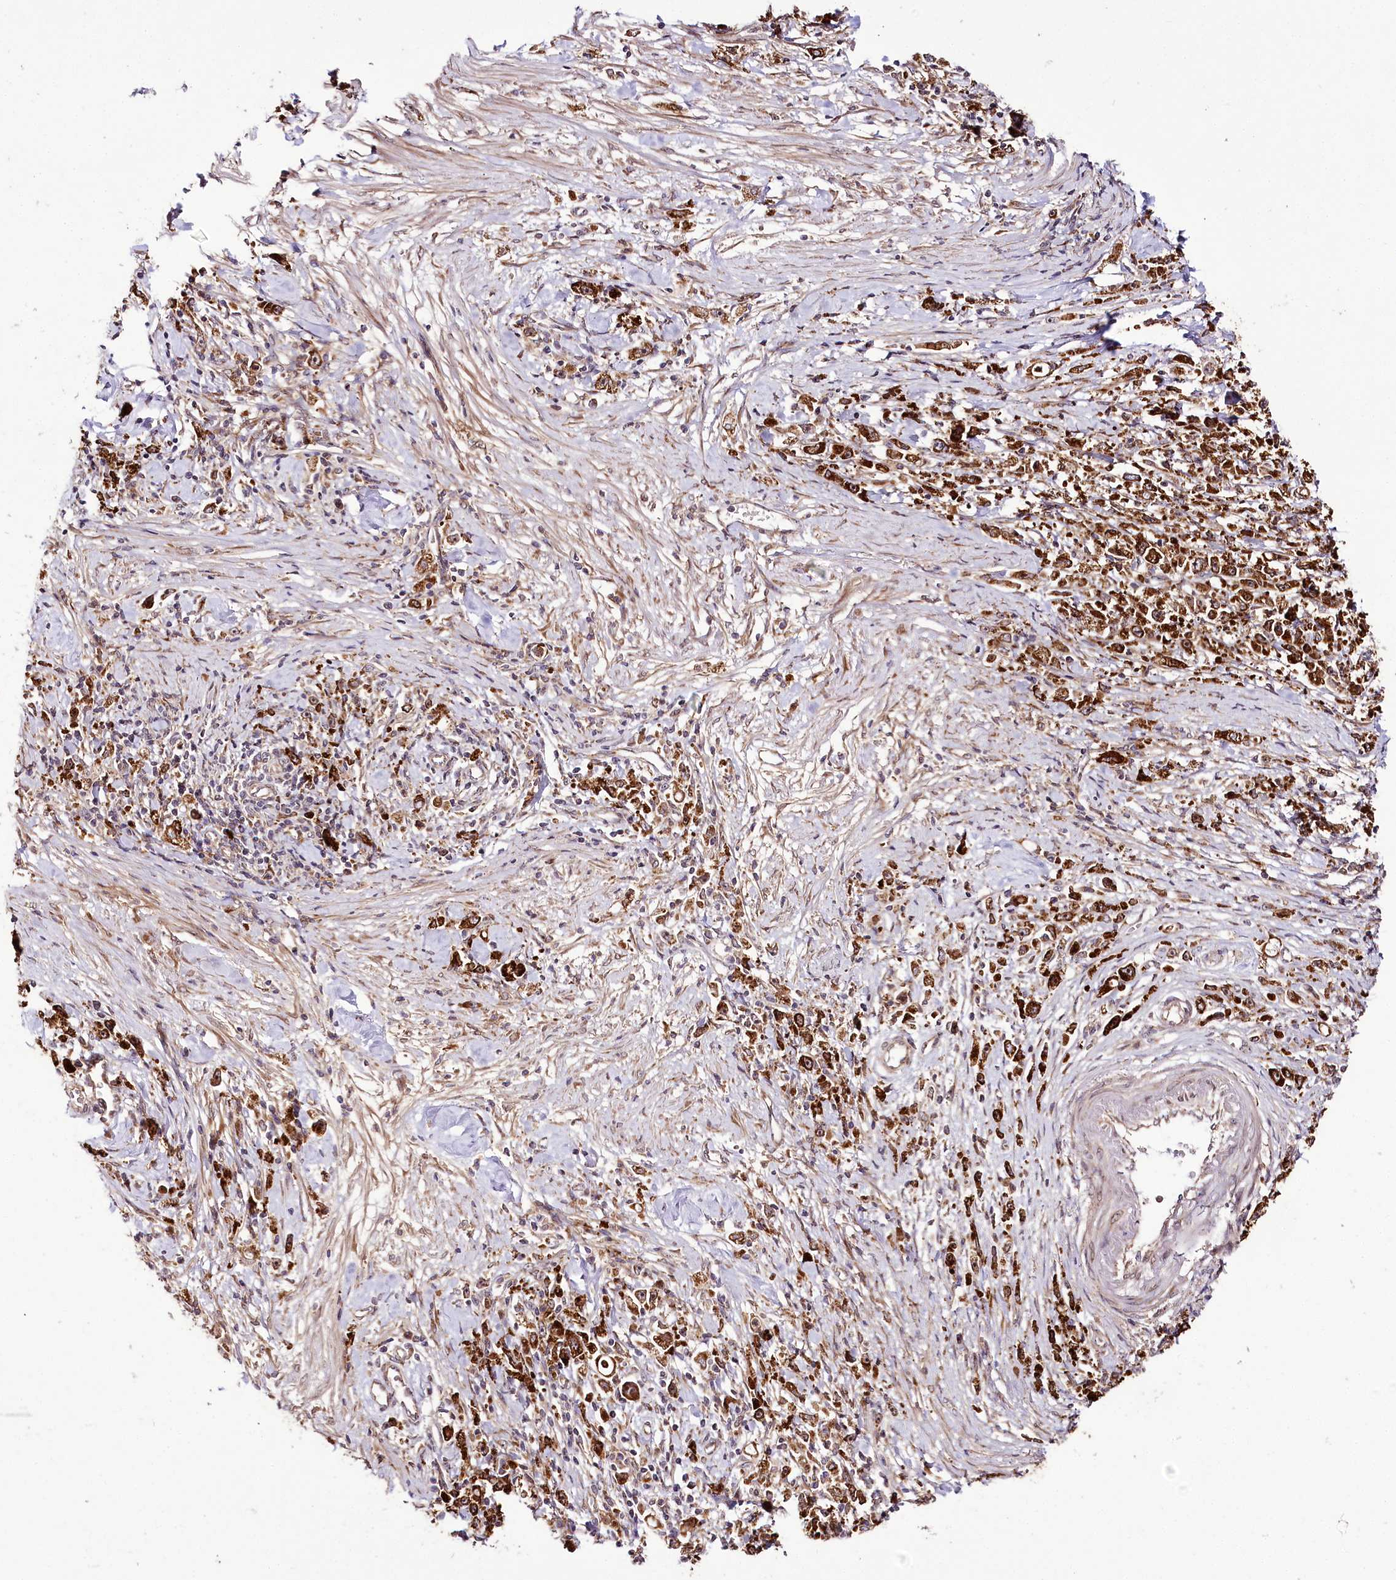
{"staining": {"intensity": "strong", "quantity": ">75%", "location": "cytoplasmic/membranous"}, "tissue": "stomach cancer", "cell_type": "Tumor cells", "image_type": "cancer", "snomed": [{"axis": "morphology", "description": "Adenocarcinoma, NOS"}, {"axis": "topography", "description": "Stomach"}], "caption": "Adenocarcinoma (stomach) was stained to show a protein in brown. There is high levels of strong cytoplasmic/membranous positivity in approximately >75% of tumor cells. (Stains: DAB in brown, nuclei in blue, Microscopy: brightfield microscopy at high magnification).", "gene": "RAB7A", "patient": {"sex": "female", "age": 59}}